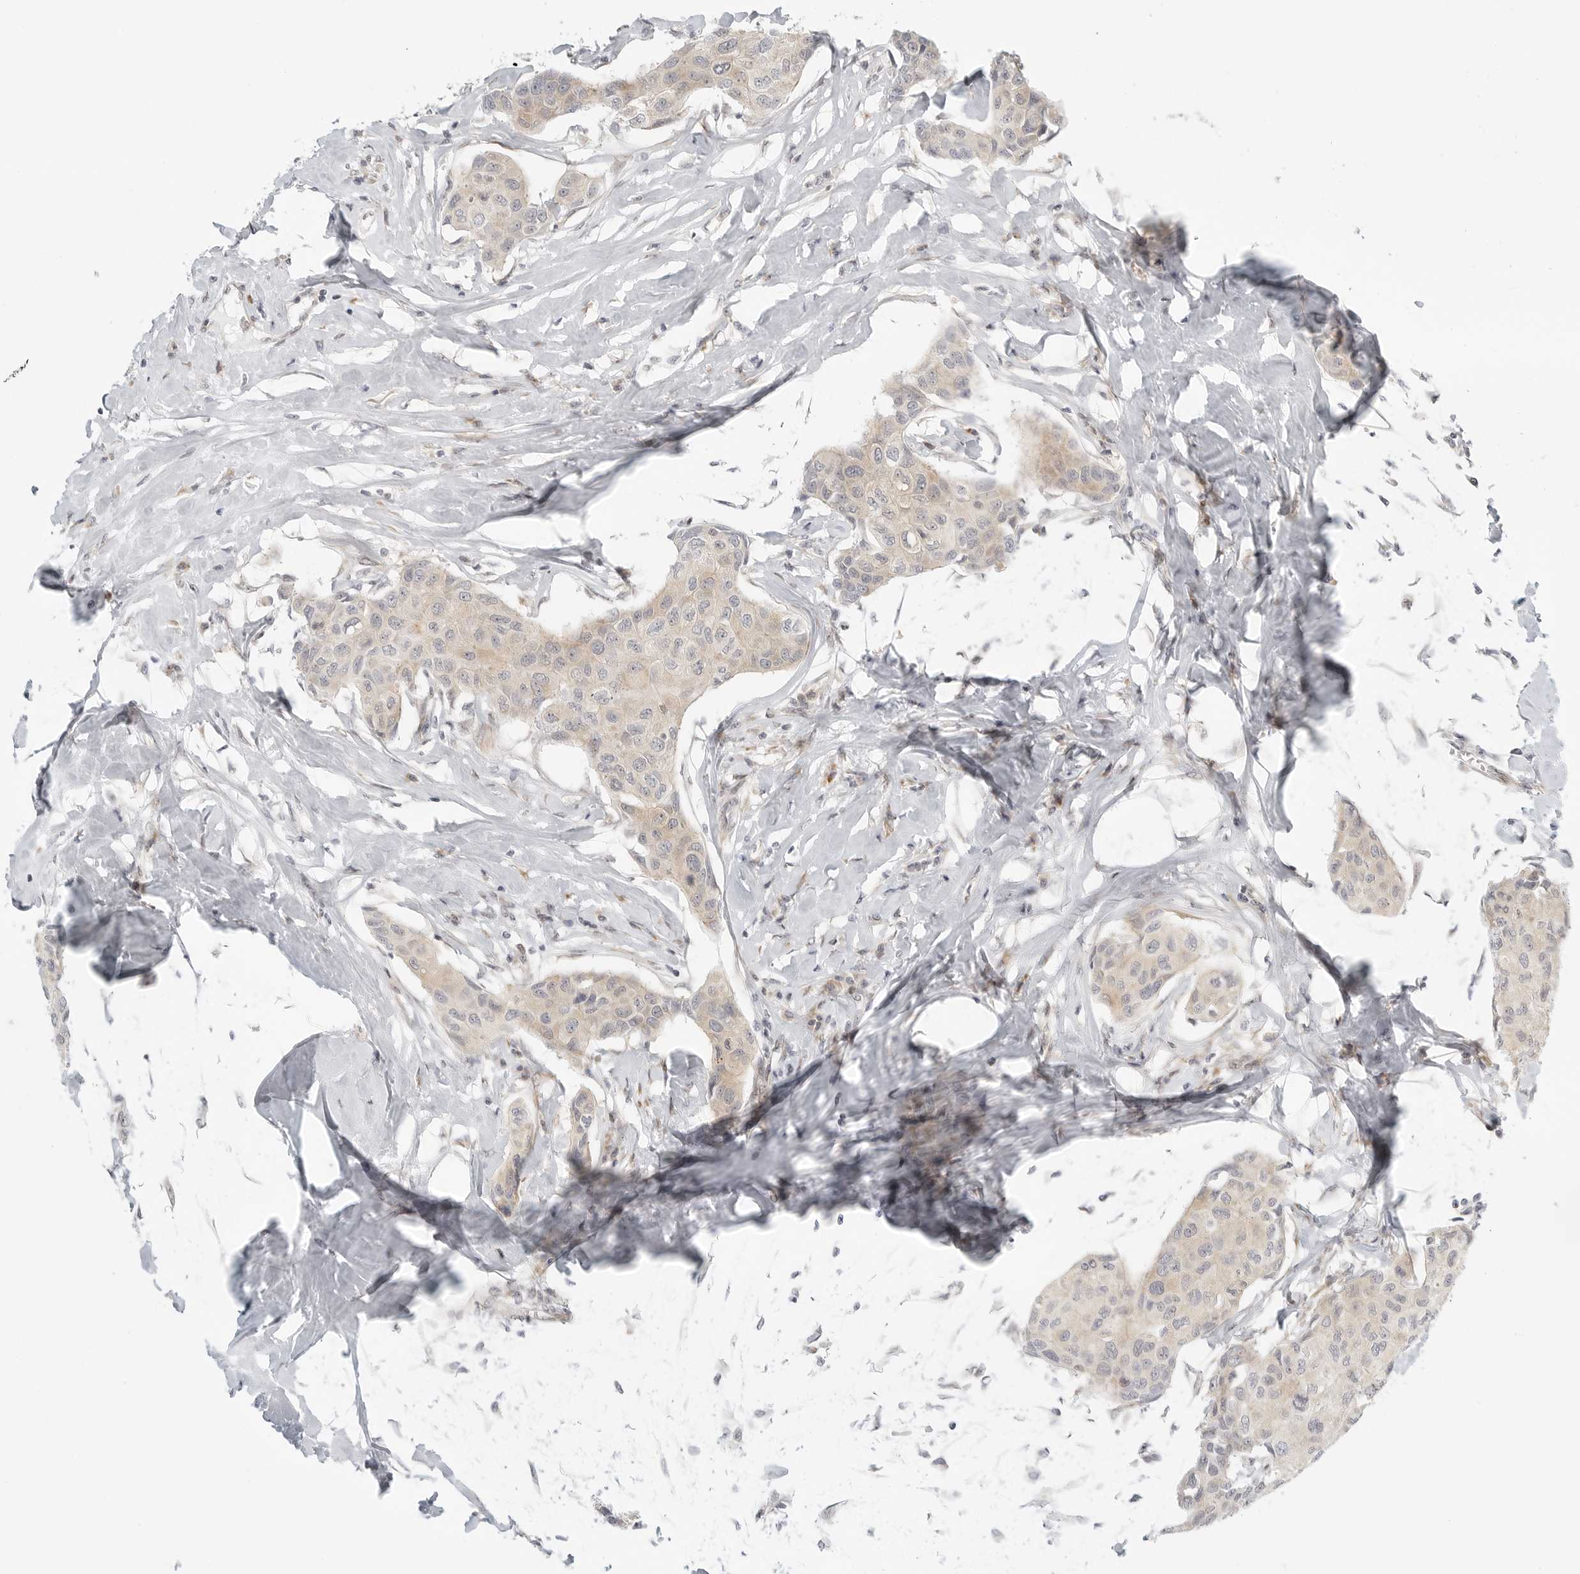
{"staining": {"intensity": "weak", "quantity": "25%-75%", "location": "cytoplasmic/membranous"}, "tissue": "breast cancer", "cell_type": "Tumor cells", "image_type": "cancer", "snomed": [{"axis": "morphology", "description": "Duct carcinoma"}, {"axis": "topography", "description": "Breast"}], "caption": "Immunohistochemistry (IHC) micrograph of neoplastic tissue: breast infiltrating ductal carcinoma stained using IHC reveals low levels of weak protein expression localized specifically in the cytoplasmic/membranous of tumor cells, appearing as a cytoplasmic/membranous brown color.", "gene": "DSCC1", "patient": {"sex": "female", "age": 80}}